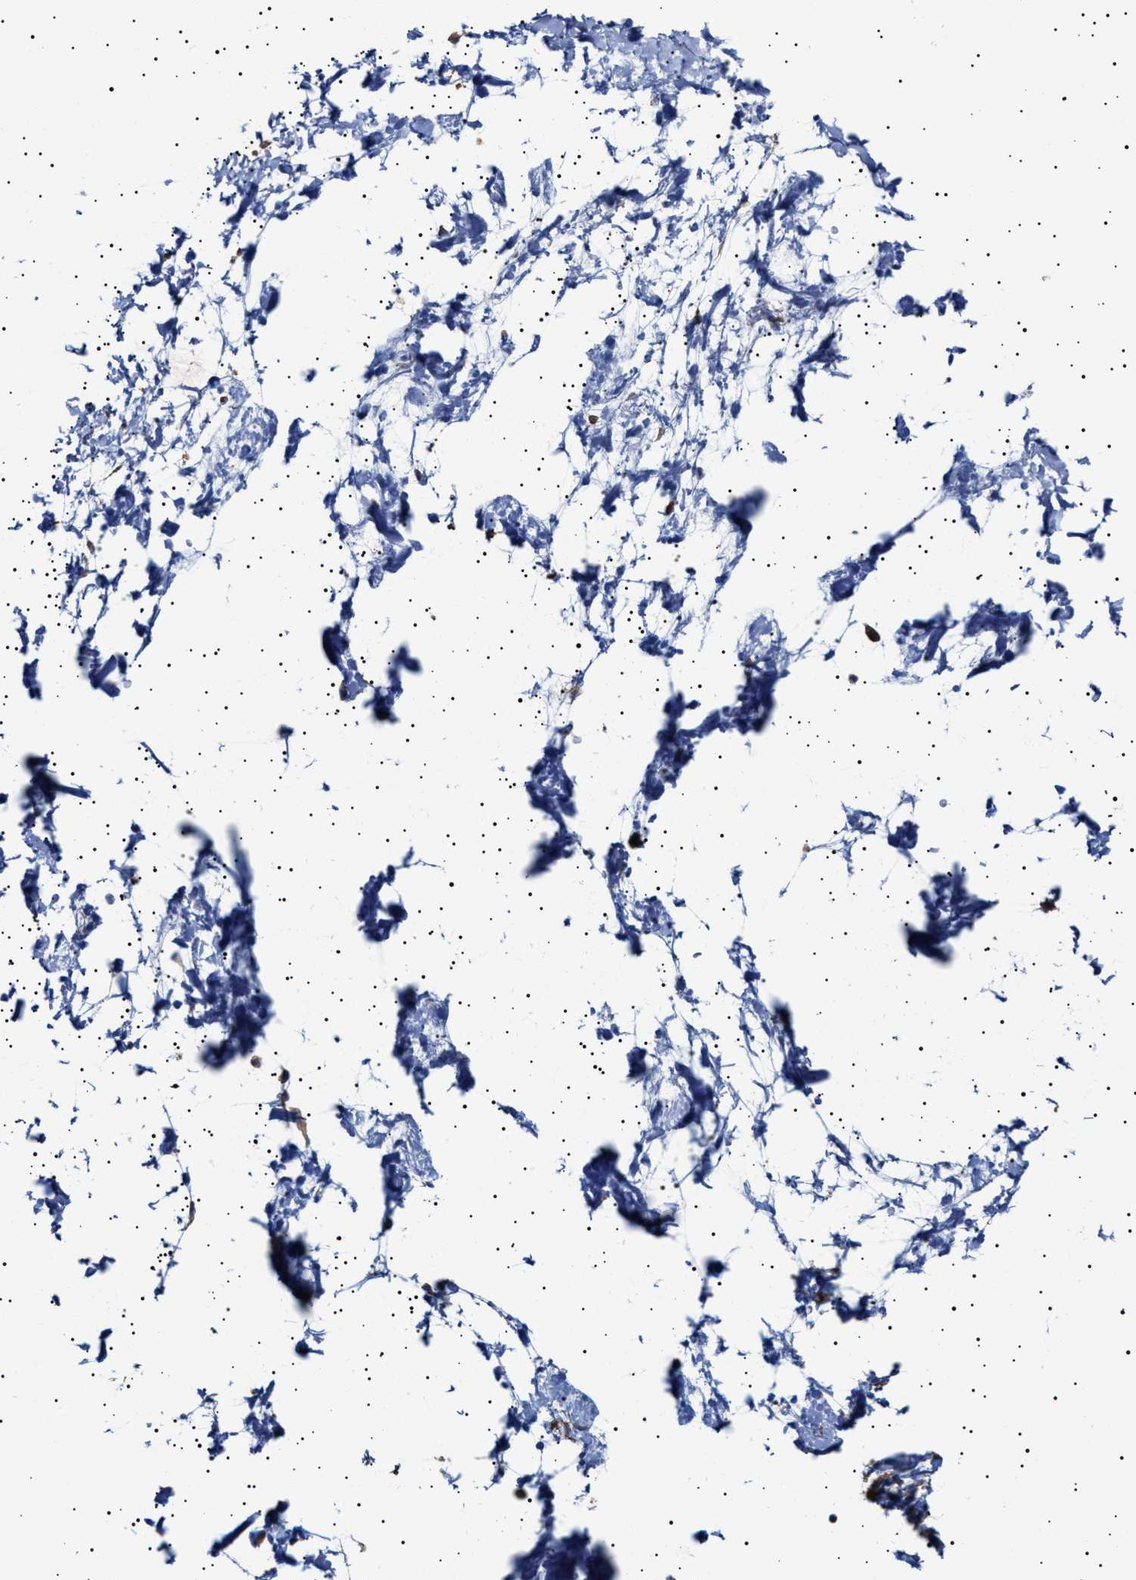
{"staining": {"intensity": "weak", "quantity": ">75%", "location": "cytoplasmic/membranous"}, "tissue": "adipose tissue", "cell_type": "Adipocytes", "image_type": "normal", "snomed": [{"axis": "morphology", "description": "Normal tissue, NOS"}, {"axis": "topography", "description": "Soft tissue"}], "caption": "Brown immunohistochemical staining in benign adipose tissue reveals weak cytoplasmic/membranous staining in about >75% of adipocytes.", "gene": "ERCC6L2", "patient": {"sex": "male", "age": 72}}